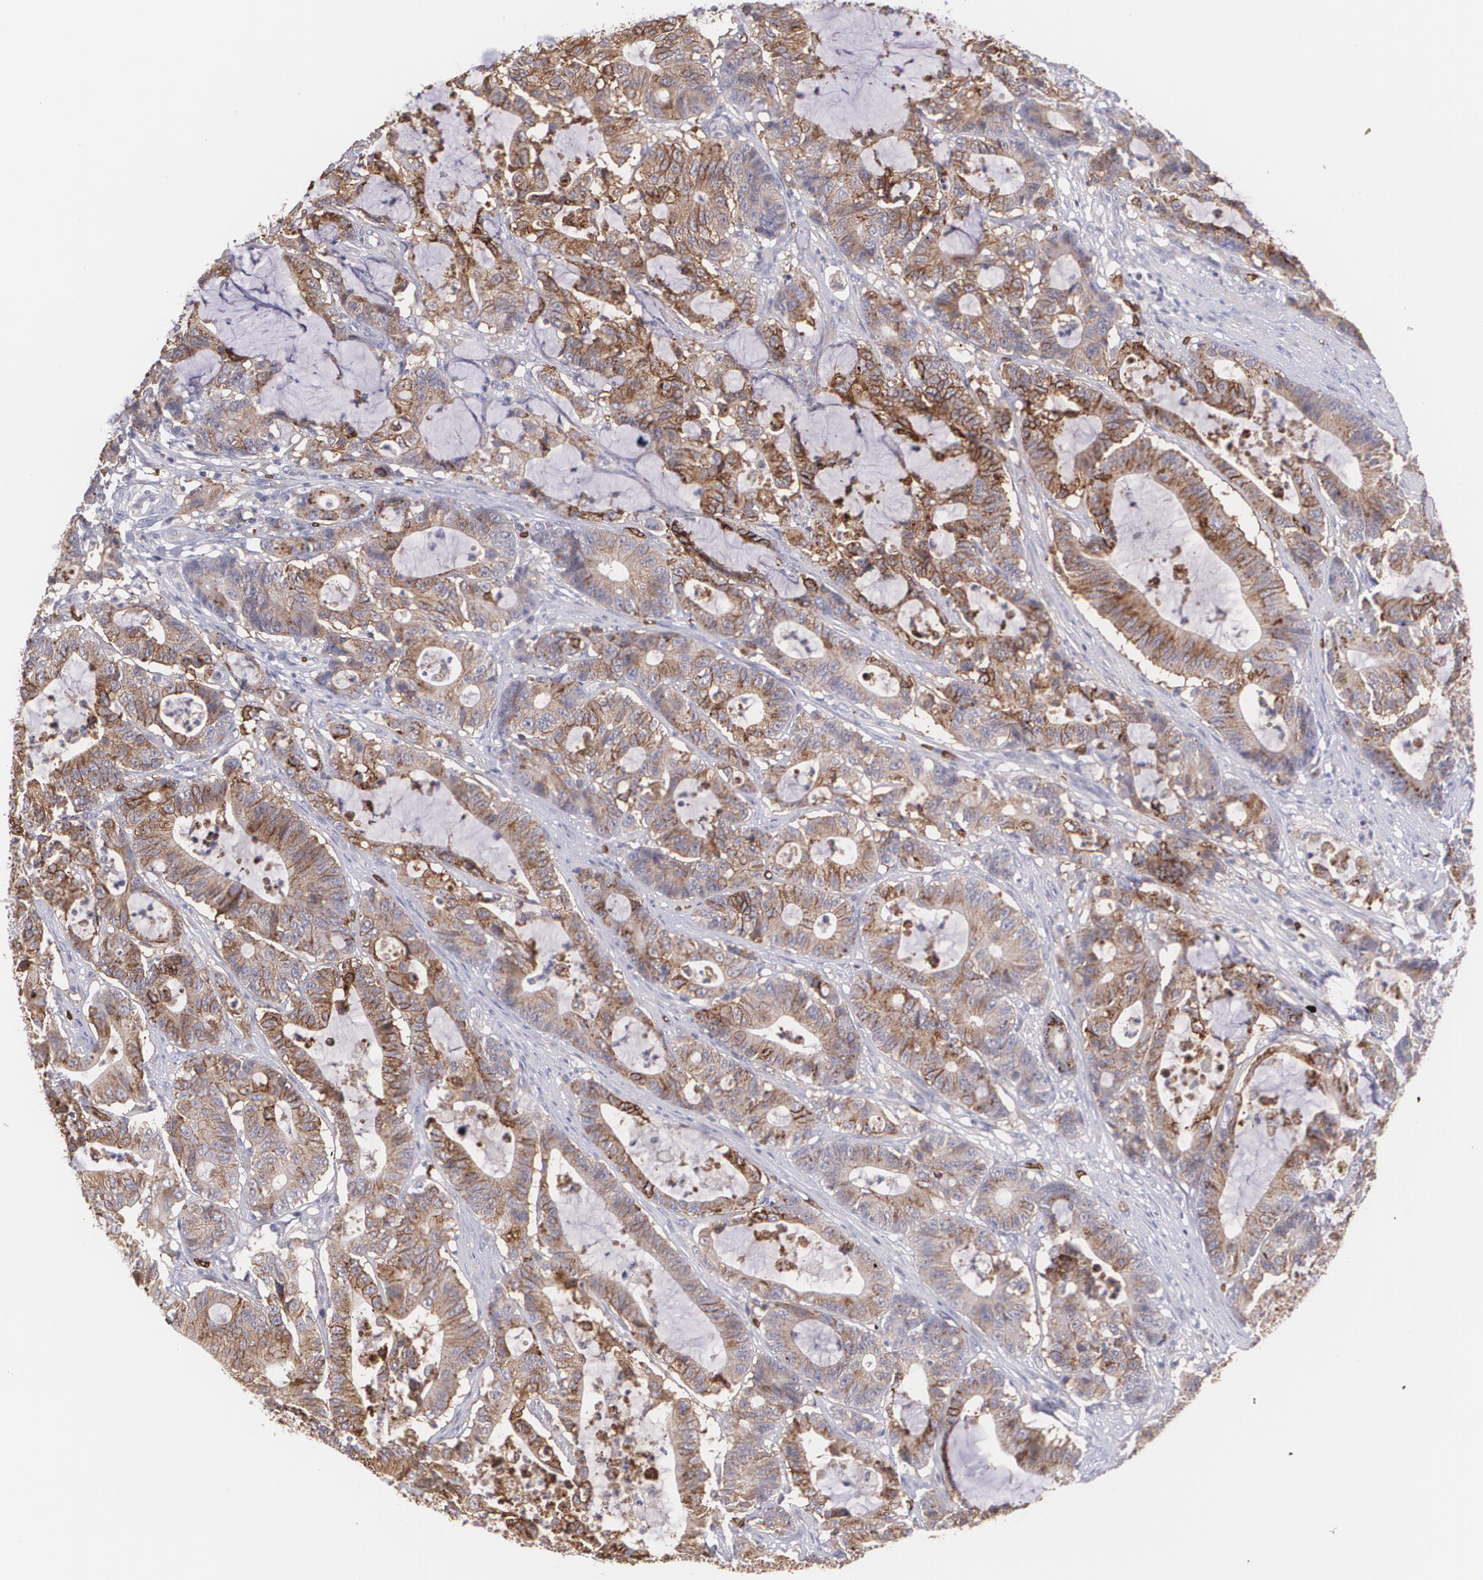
{"staining": {"intensity": "strong", "quantity": ">75%", "location": "cytoplasmic/membranous"}, "tissue": "colorectal cancer", "cell_type": "Tumor cells", "image_type": "cancer", "snomed": [{"axis": "morphology", "description": "Adenocarcinoma, NOS"}, {"axis": "topography", "description": "Colon"}], "caption": "Colorectal adenocarcinoma stained with a brown dye shows strong cytoplasmic/membranous positive positivity in about >75% of tumor cells.", "gene": "SLC2A1", "patient": {"sex": "female", "age": 84}}